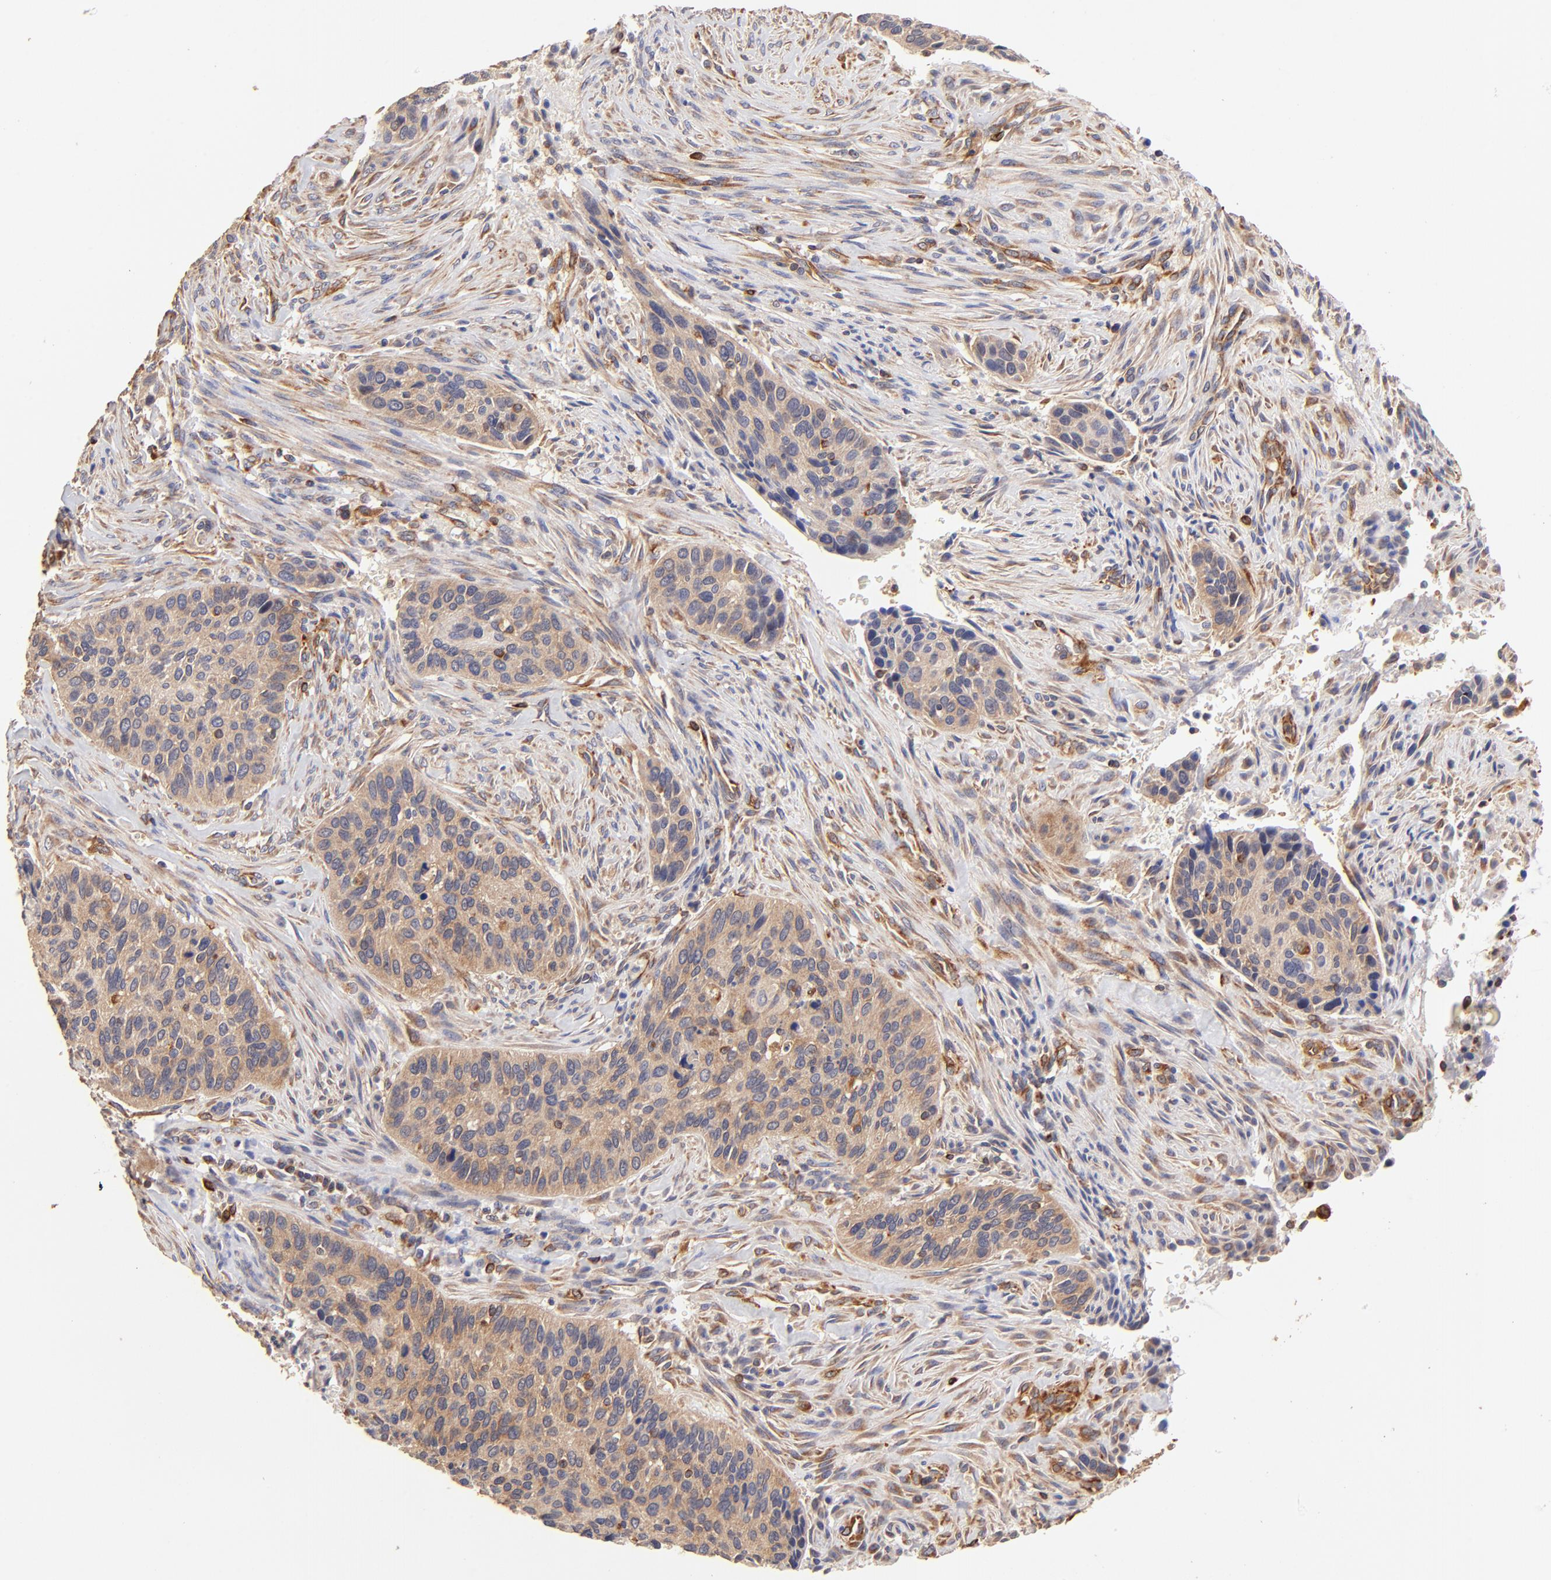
{"staining": {"intensity": "weak", "quantity": ">75%", "location": "cytoplasmic/membranous"}, "tissue": "cervical cancer", "cell_type": "Tumor cells", "image_type": "cancer", "snomed": [{"axis": "morphology", "description": "Adenocarcinoma, NOS"}, {"axis": "topography", "description": "Cervix"}], "caption": "This histopathology image shows immunohistochemistry staining of adenocarcinoma (cervical), with low weak cytoplasmic/membranous positivity in about >75% of tumor cells.", "gene": "TNFAIP3", "patient": {"sex": "female", "age": 29}}